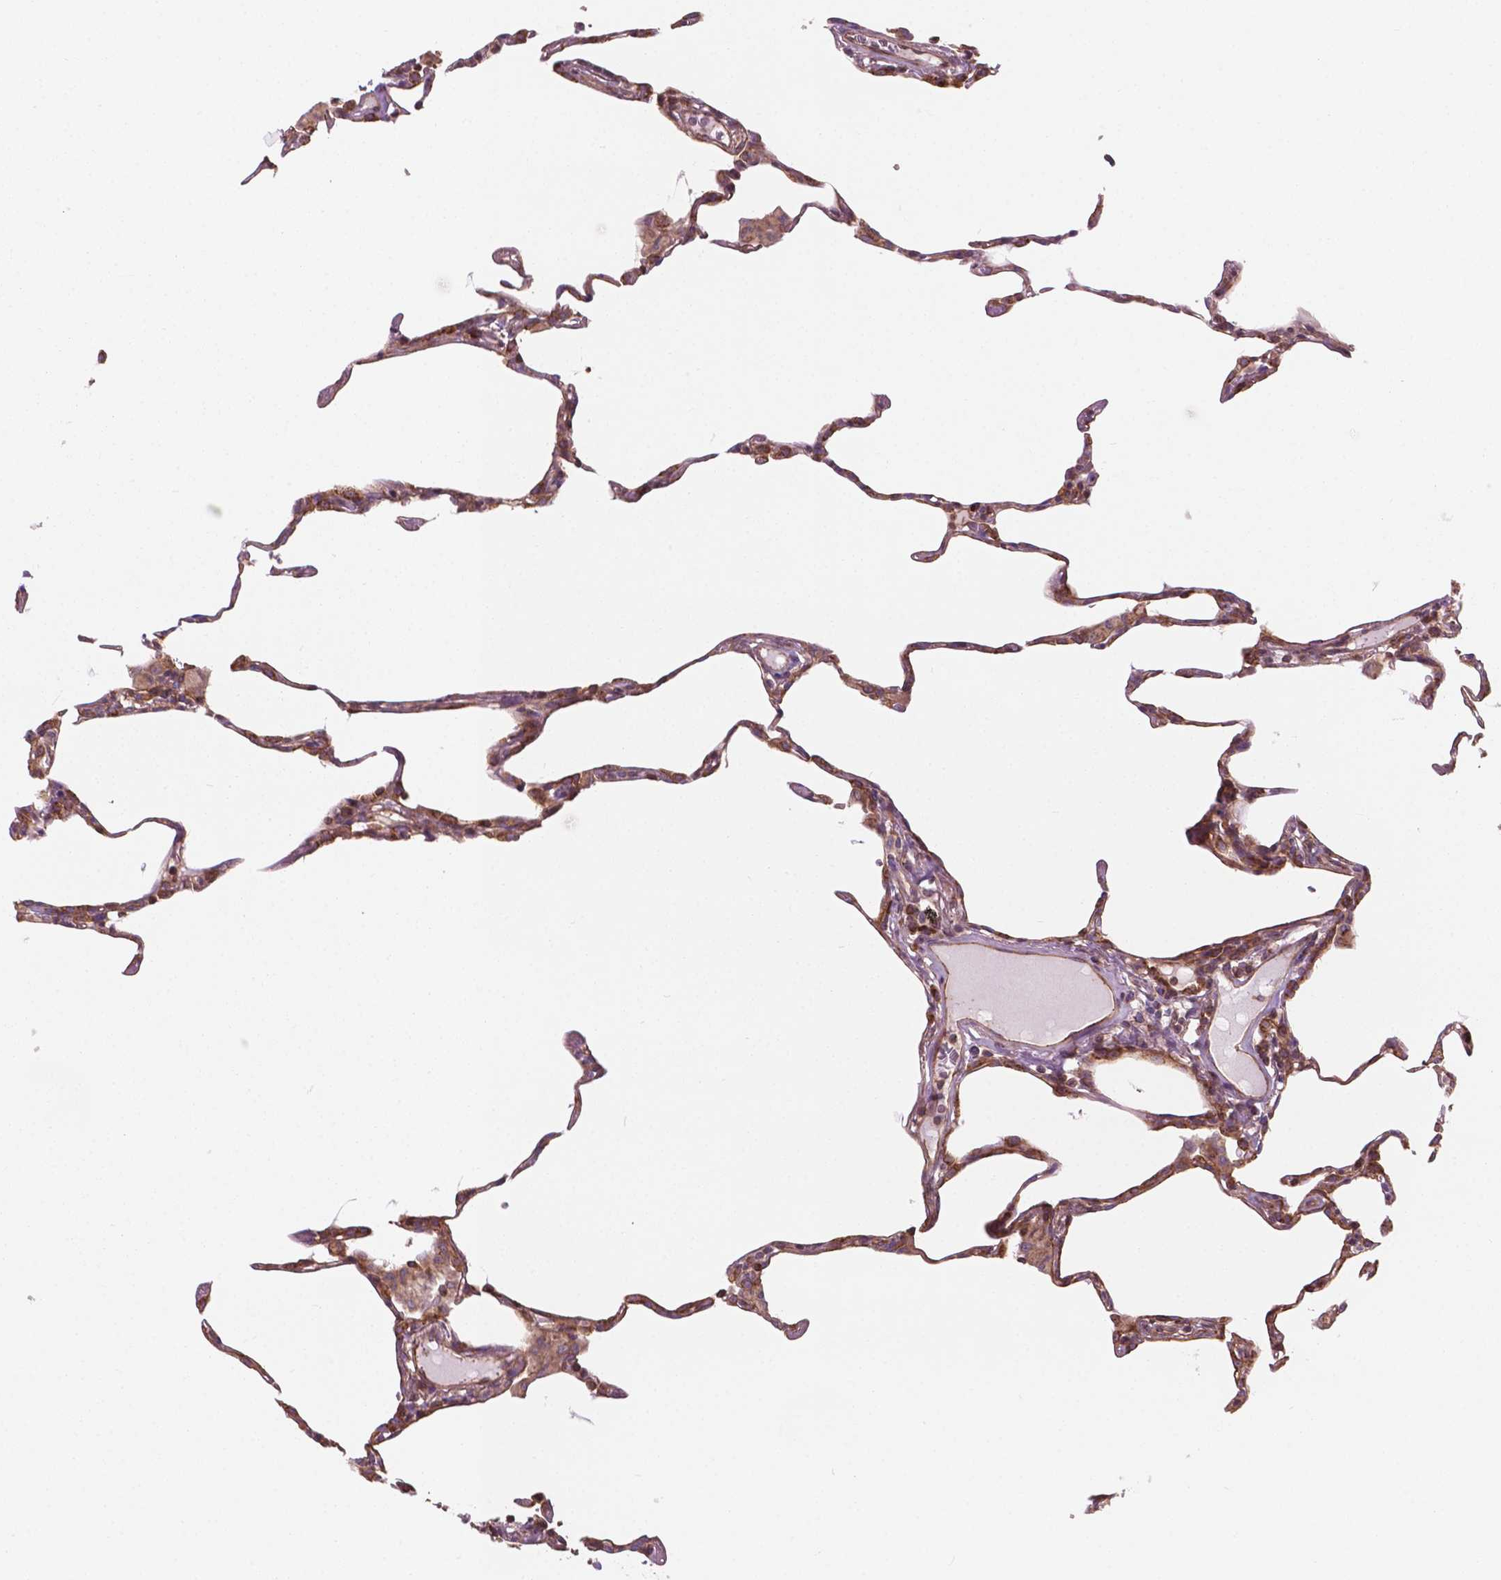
{"staining": {"intensity": "moderate", "quantity": "25%-75%", "location": "cytoplasmic/membranous"}, "tissue": "lung", "cell_type": "Alveolar cells", "image_type": "normal", "snomed": [{"axis": "morphology", "description": "Normal tissue, NOS"}, {"axis": "topography", "description": "Lung"}], "caption": "Alveolar cells exhibit medium levels of moderate cytoplasmic/membranous staining in approximately 25%-75% of cells in normal lung. (brown staining indicates protein expression, while blue staining denotes nuclei).", "gene": "SURF4", "patient": {"sex": "female", "age": 57}}